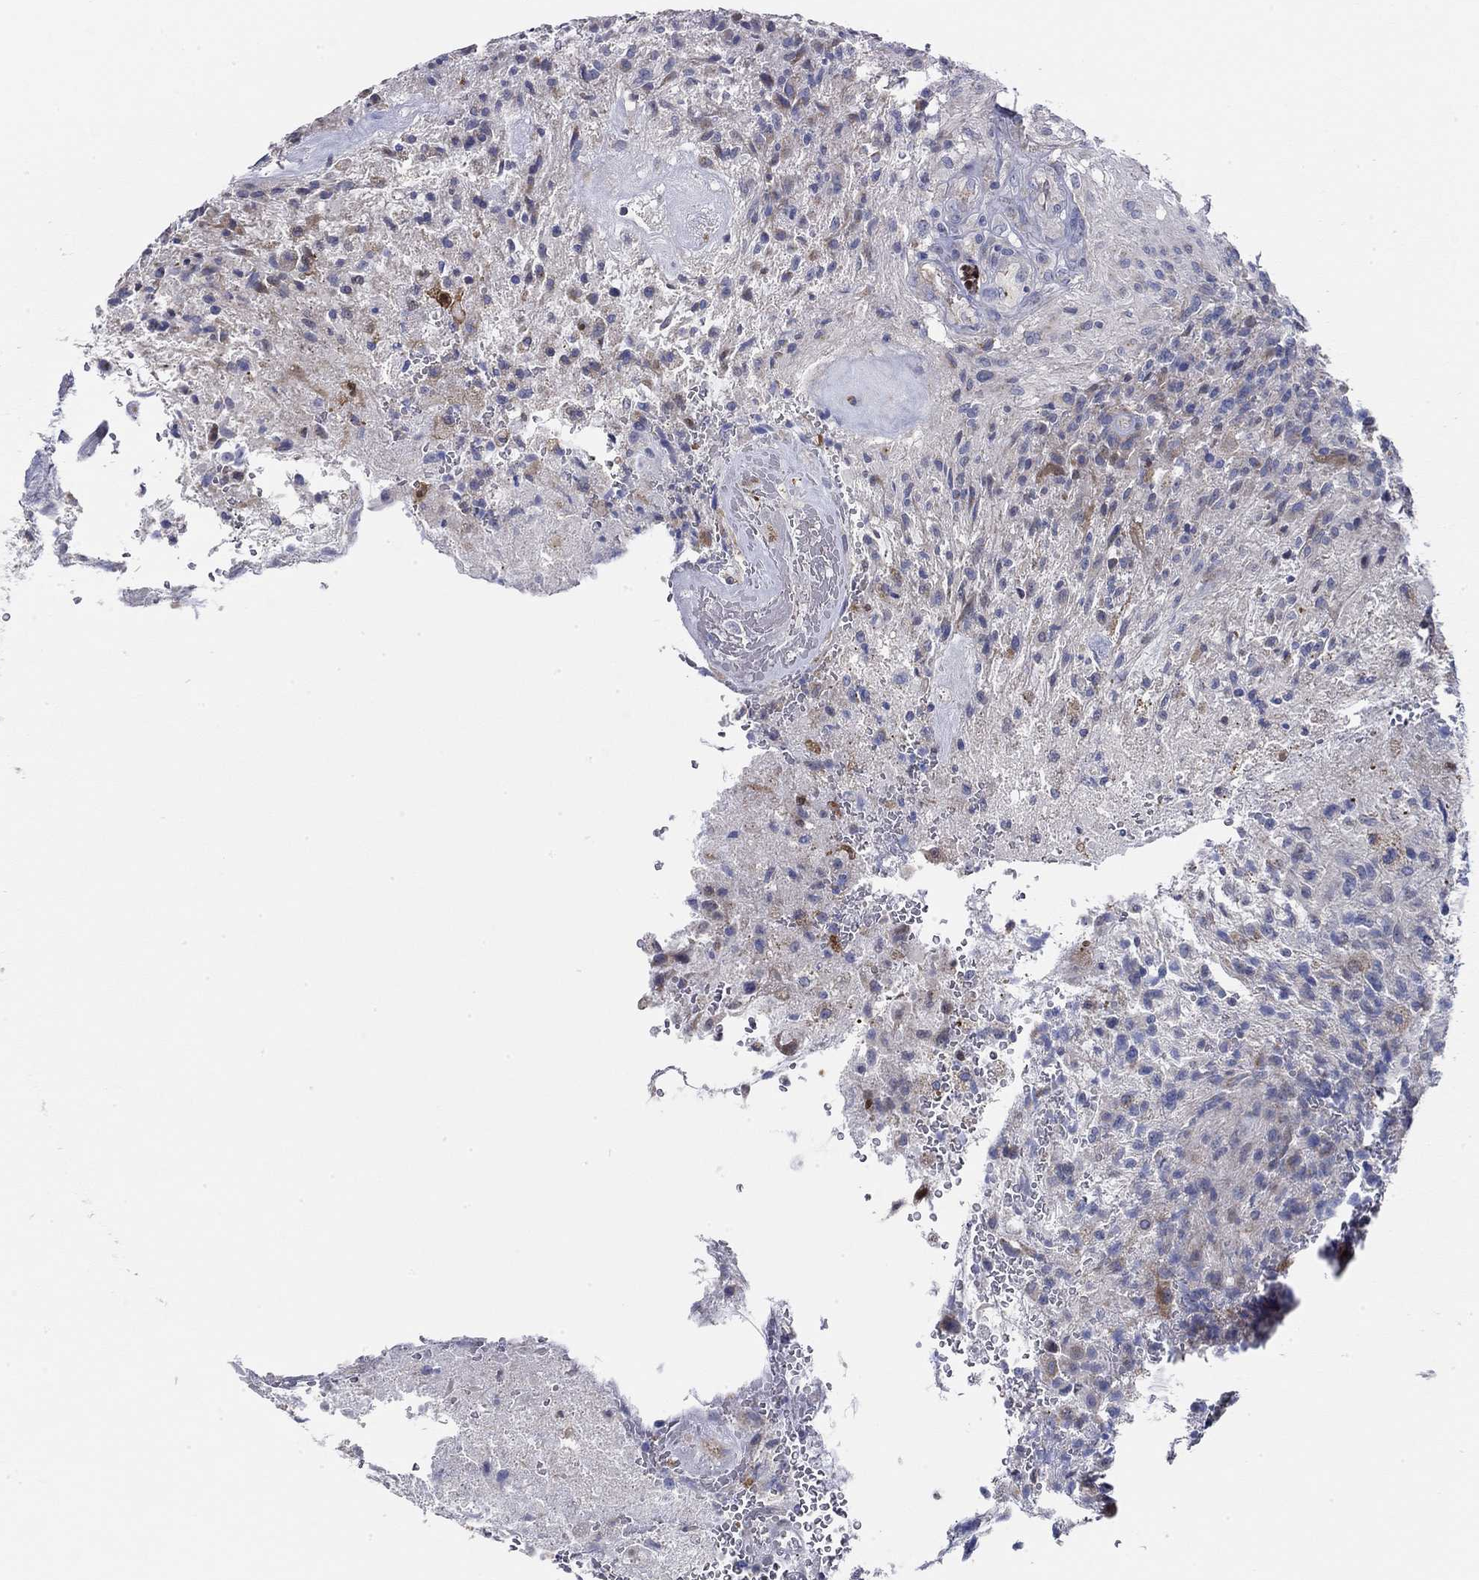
{"staining": {"intensity": "negative", "quantity": "none", "location": "none"}, "tissue": "glioma", "cell_type": "Tumor cells", "image_type": "cancer", "snomed": [{"axis": "morphology", "description": "Glioma, malignant, High grade"}, {"axis": "topography", "description": "Brain"}], "caption": "Immunohistochemistry image of human malignant high-grade glioma stained for a protein (brown), which displays no expression in tumor cells.", "gene": "CFAP61", "patient": {"sex": "male", "age": 56}}